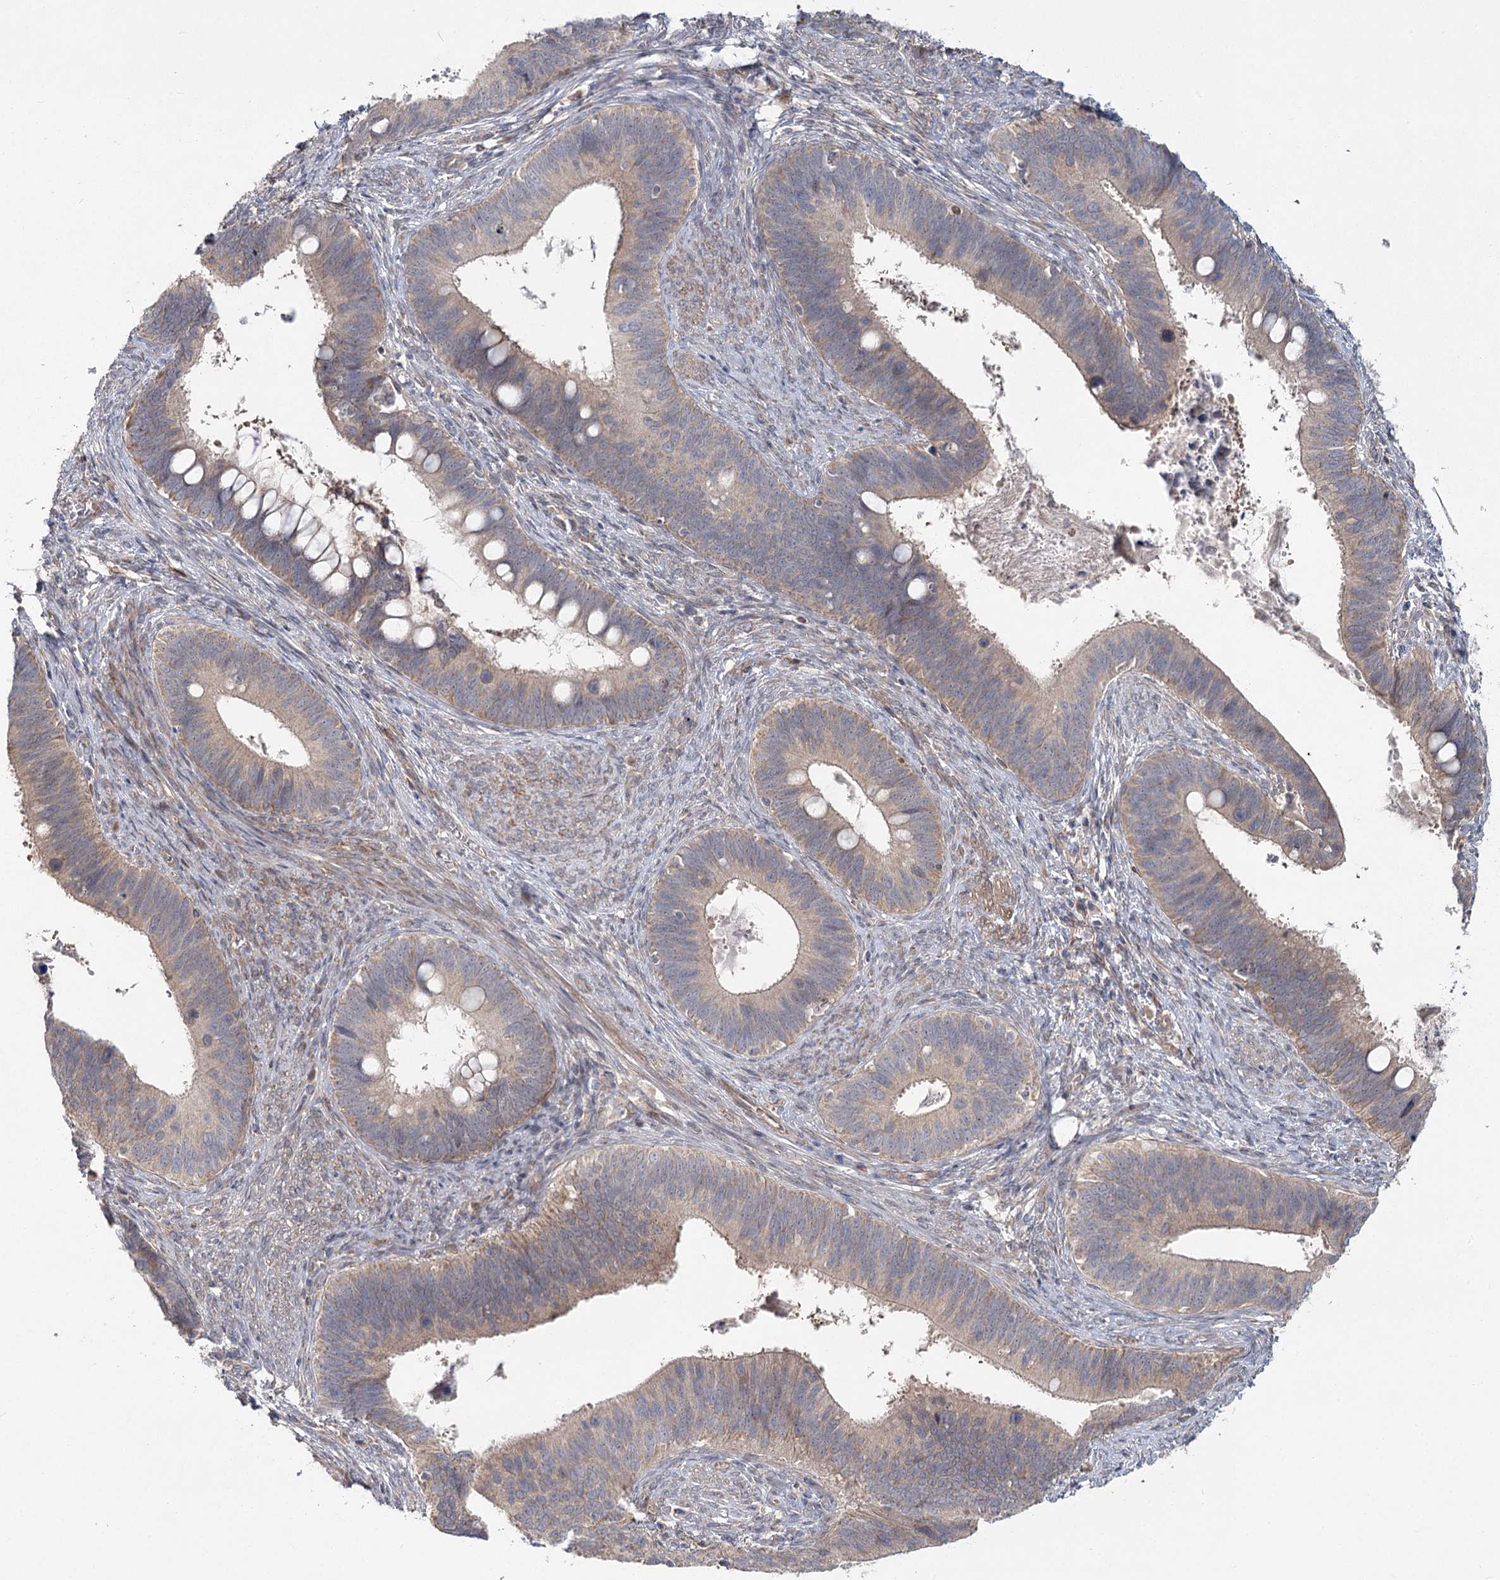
{"staining": {"intensity": "weak", "quantity": "25%-75%", "location": "cytoplasmic/membranous"}, "tissue": "cervical cancer", "cell_type": "Tumor cells", "image_type": "cancer", "snomed": [{"axis": "morphology", "description": "Adenocarcinoma, NOS"}, {"axis": "topography", "description": "Cervix"}], "caption": "Immunohistochemical staining of cervical cancer reveals weak cytoplasmic/membranous protein expression in about 25%-75% of tumor cells. (Brightfield microscopy of DAB IHC at high magnification).", "gene": "TBC1D9B", "patient": {"sex": "female", "age": 42}}